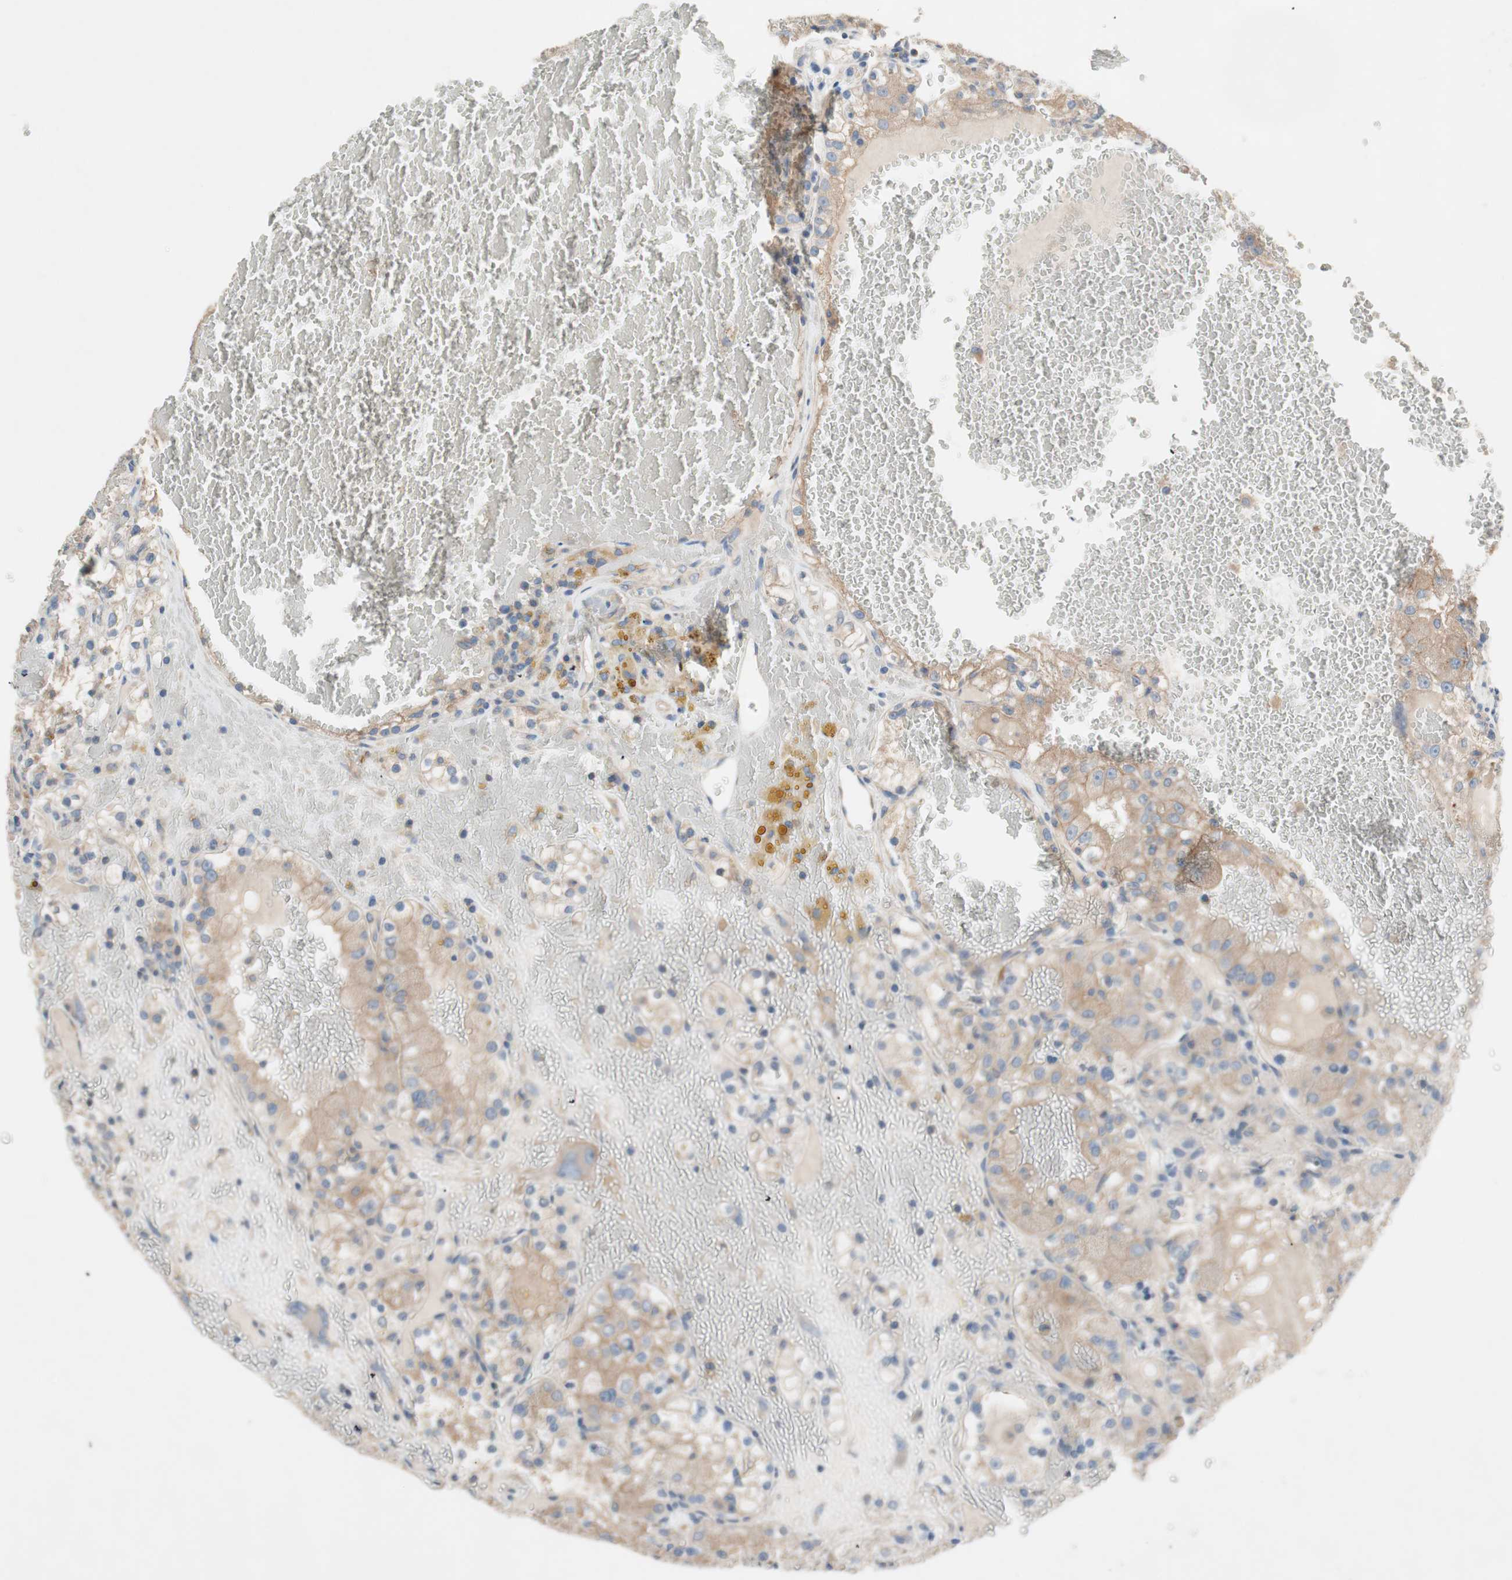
{"staining": {"intensity": "weak", "quantity": "25%-75%", "location": "cytoplasmic/membranous"}, "tissue": "renal cancer", "cell_type": "Tumor cells", "image_type": "cancer", "snomed": [{"axis": "morphology", "description": "Normal tissue, NOS"}, {"axis": "morphology", "description": "Adenocarcinoma, NOS"}, {"axis": "topography", "description": "Kidney"}], "caption": "A low amount of weak cytoplasmic/membranous staining is present in approximately 25%-75% of tumor cells in renal adenocarcinoma tissue. (DAB IHC, brown staining for protein, blue staining for nuclei).", "gene": "GLUL", "patient": {"sex": "male", "age": 61}}